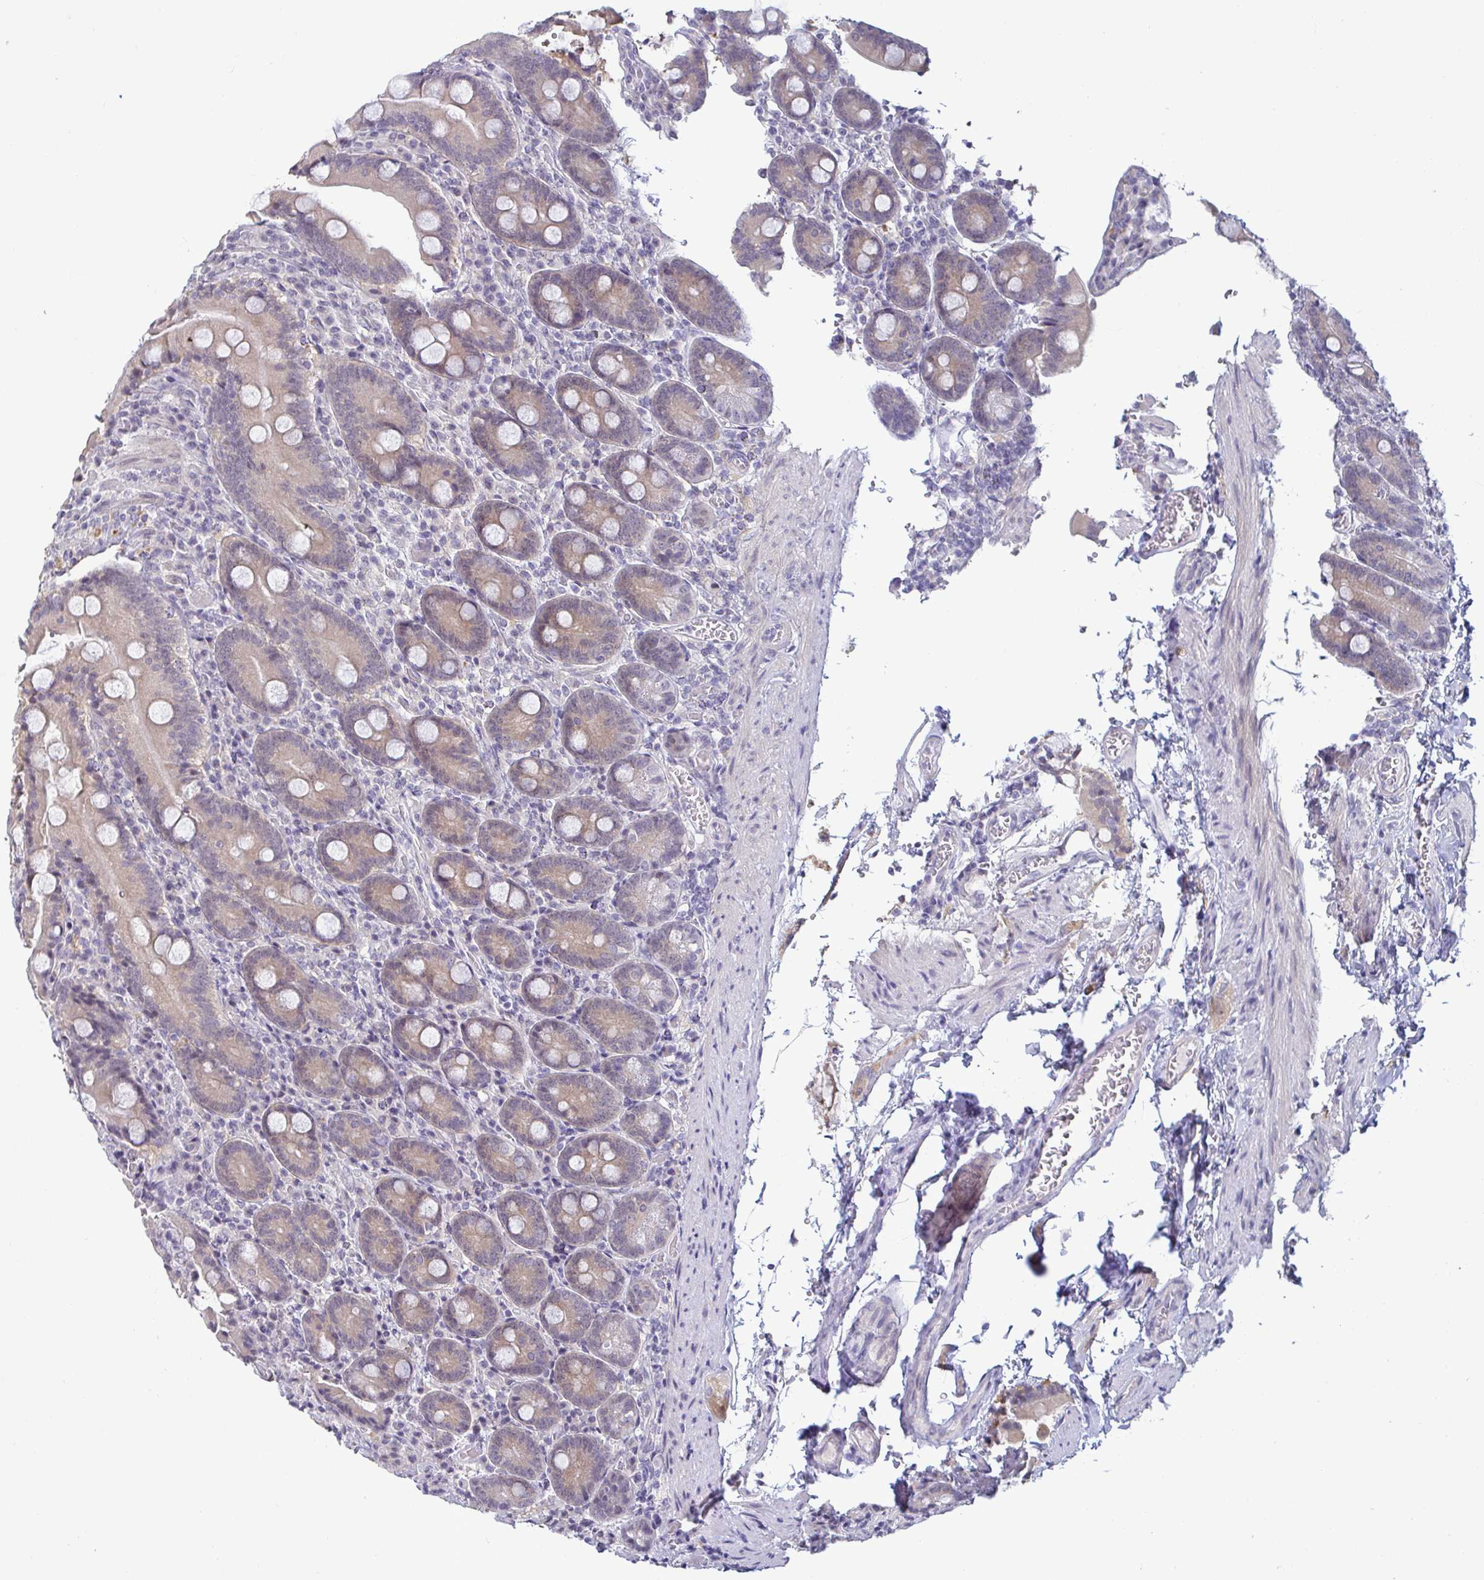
{"staining": {"intensity": "moderate", "quantity": "25%-75%", "location": "cytoplasmic/membranous"}, "tissue": "duodenum", "cell_type": "Glandular cells", "image_type": "normal", "snomed": [{"axis": "morphology", "description": "Normal tissue, NOS"}, {"axis": "topography", "description": "Duodenum"}], "caption": "A medium amount of moderate cytoplasmic/membranous expression is present in approximately 25%-75% of glandular cells in unremarkable duodenum.", "gene": "GSTM1", "patient": {"sex": "female", "age": 62}}